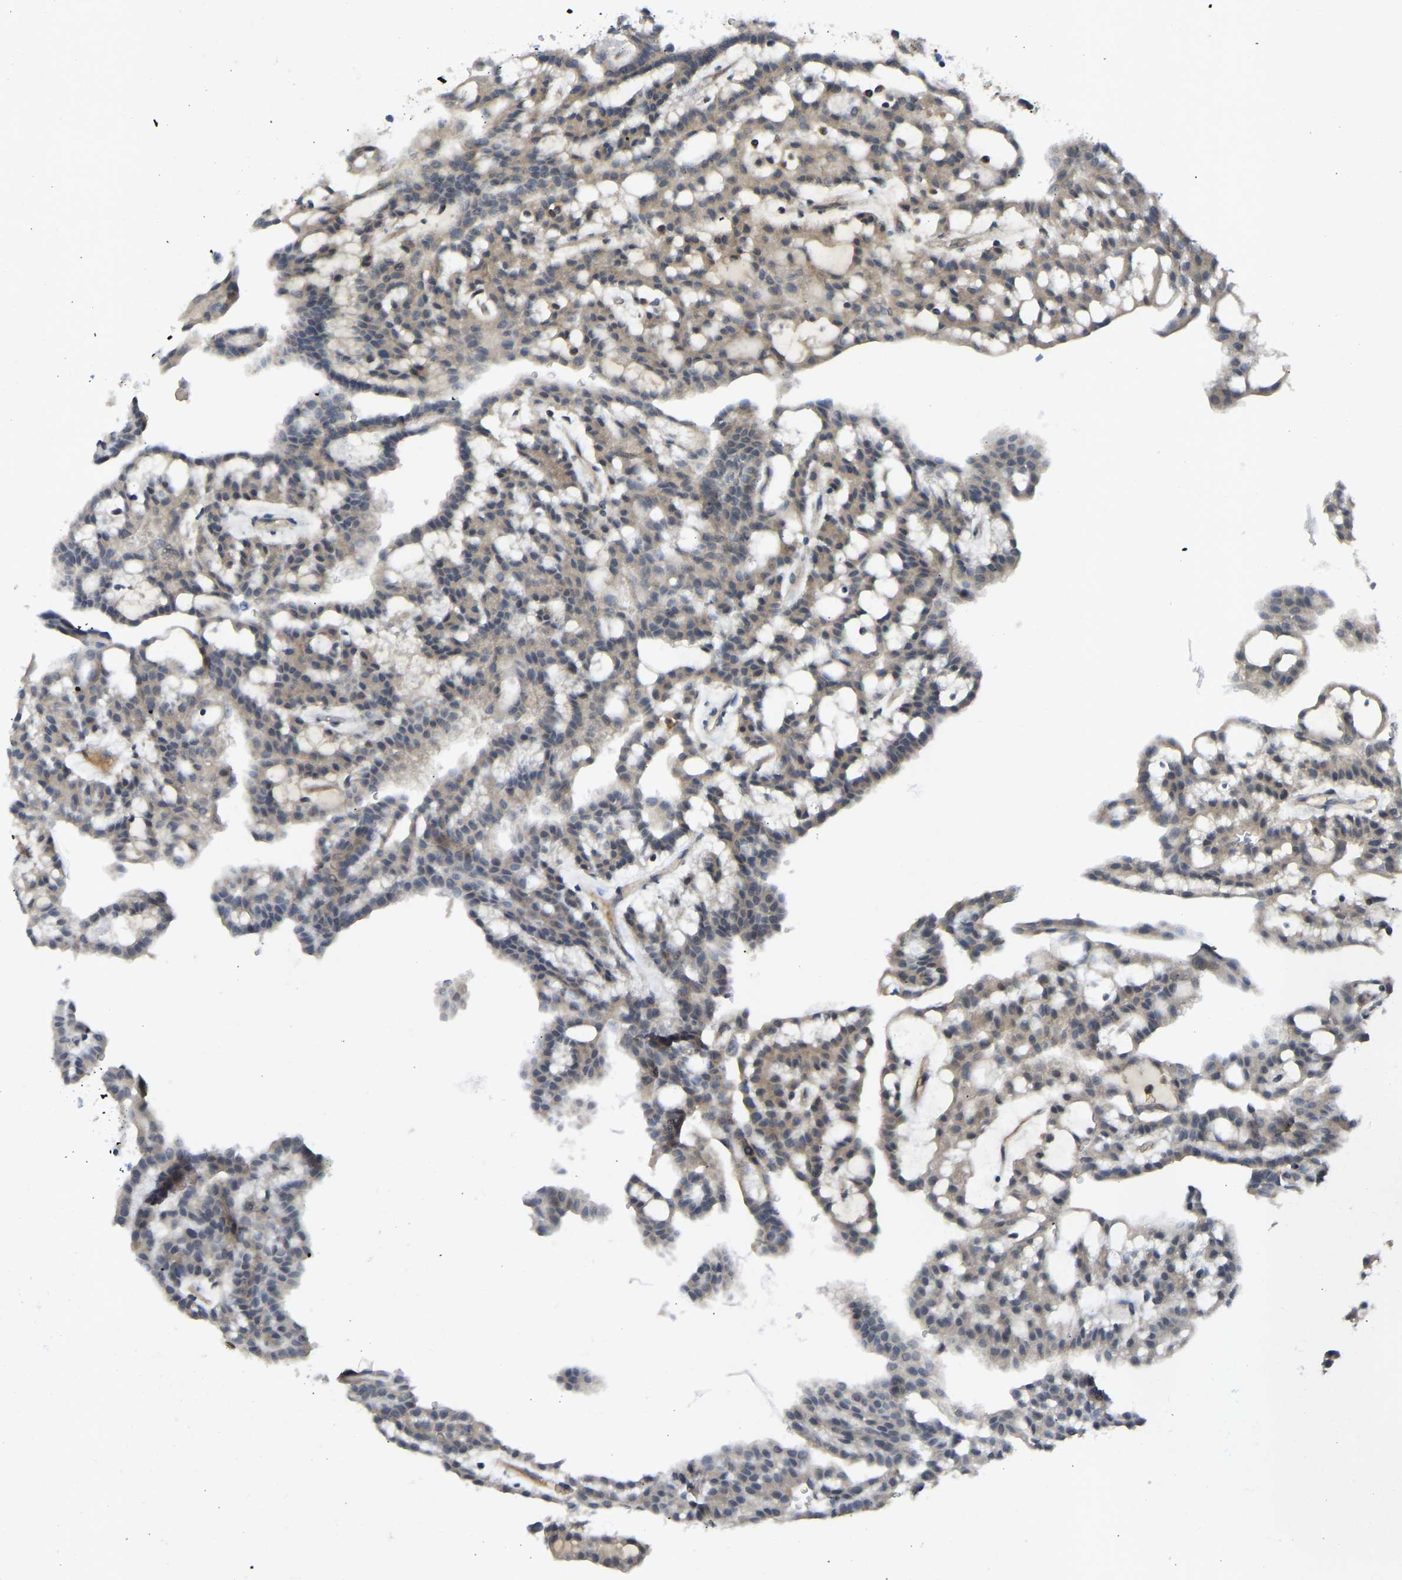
{"staining": {"intensity": "negative", "quantity": "none", "location": "none"}, "tissue": "renal cancer", "cell_type": "Tumor cells", "image_type": "cancer", "snomed": [{"axis": "morphology", "description": "Adenocarcinoma, NOS"}, {"axis": "topography", "description": "Kidney"}], "caption": "Immunohistochemistry (IHC) photomicrograph of human renal cancer (adenocarcinoma) stained for a protein (brown), which shows no staining in tumor cells.", "gene": "ZNF251", "patient": {"sex": "male", "age": 63}}